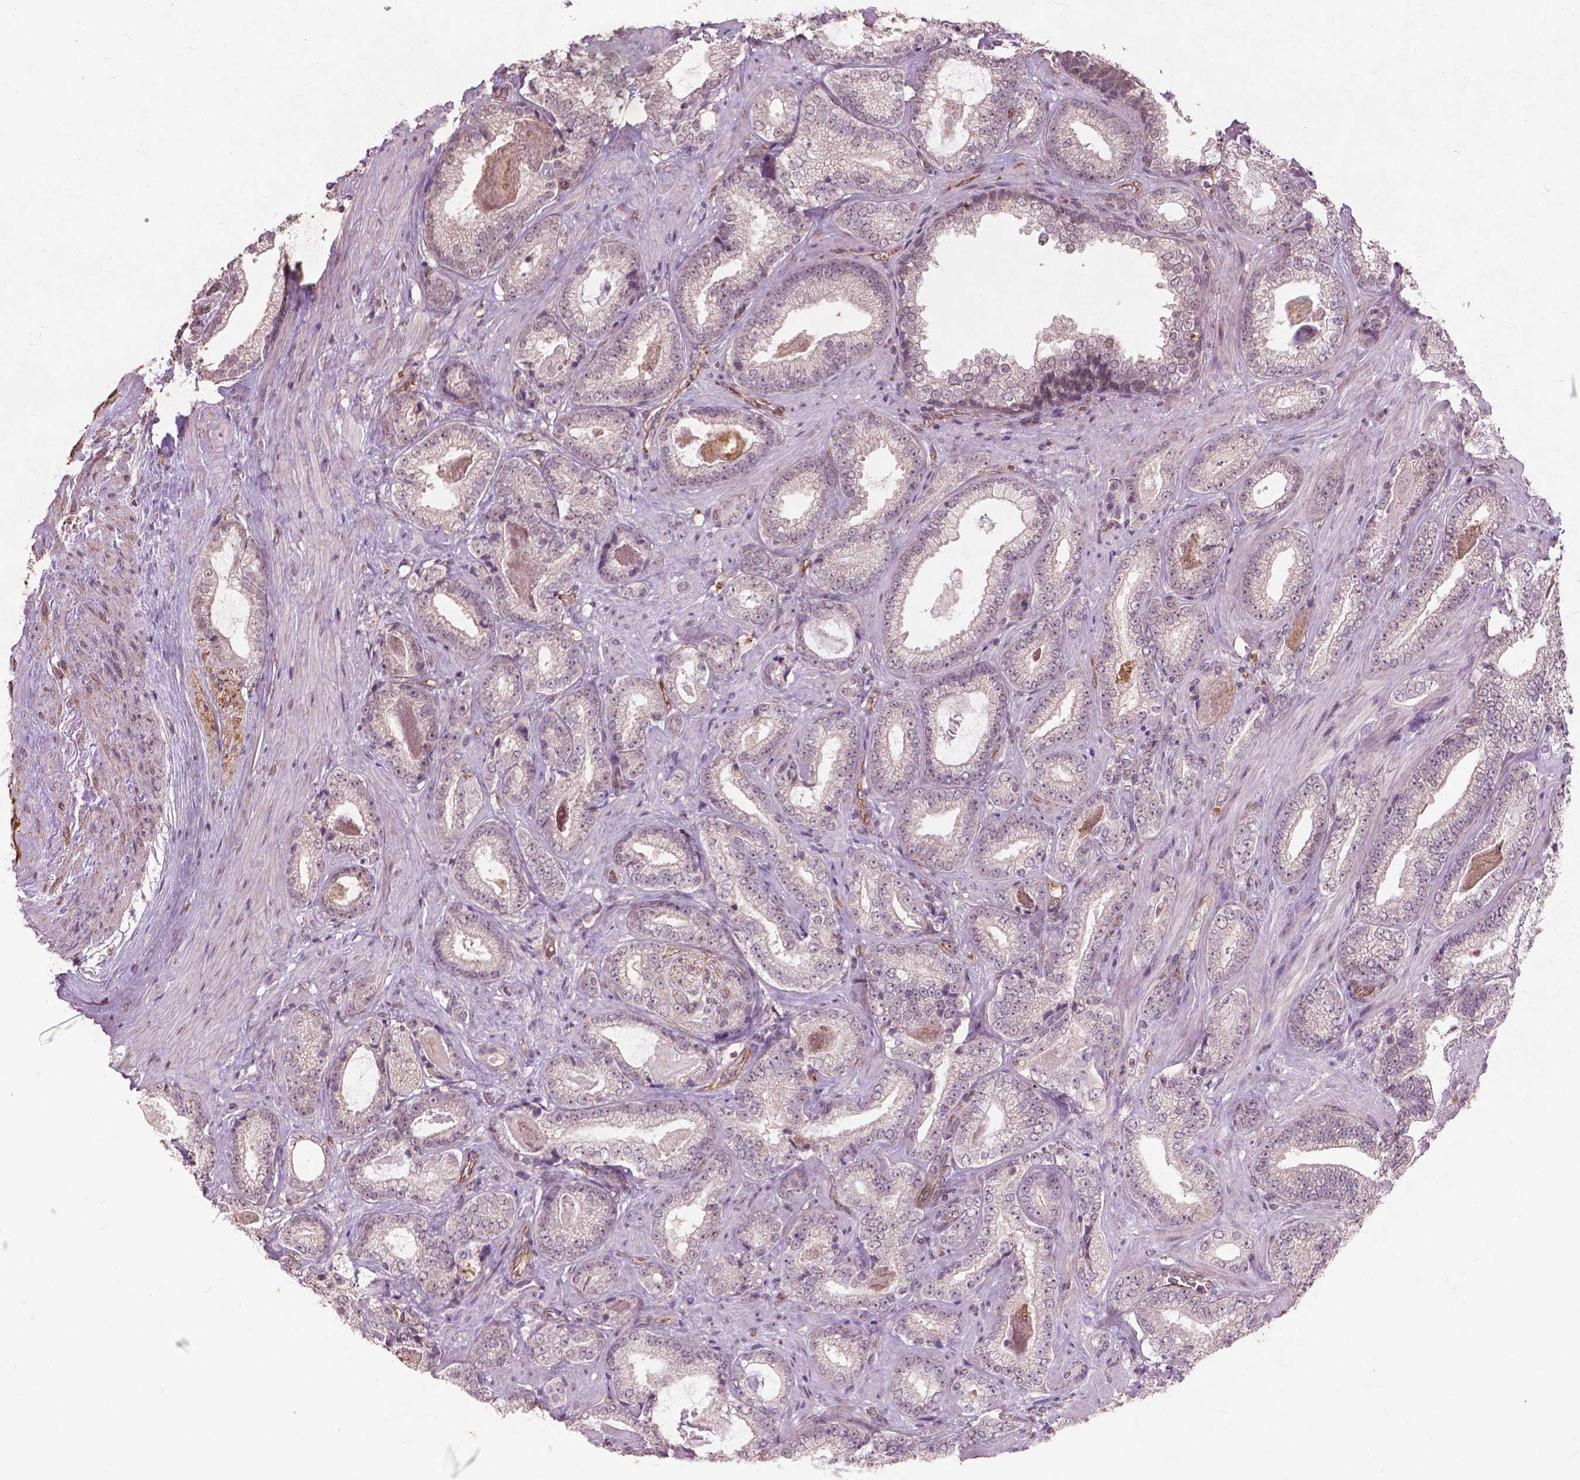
{"staining": {"intensity": "negative", "quantity": "none", "location": "none"}, "tissue": "prostate cancer", "cell_type": "Tumor cells", "image_type": "cancer", "snomed": [{"axis": "morphology", "description": "Adenocarcinoma, Low grade"}, {"axis": "topography", "description": "Prostate"}], "caption": "High power microscopy micrograph of an IHC photomicrograph of prostate cancer (low-grade adenocarcinoma), revealing no significant positivity in tumor cells. The staining is performed using DAB (3,3'-diaminobenzidine) brown chromogen with nuclei counter-stained in using hematoxylin.", "gene": "SMAD2", "patient": {"sex": "male", "age": 61}}